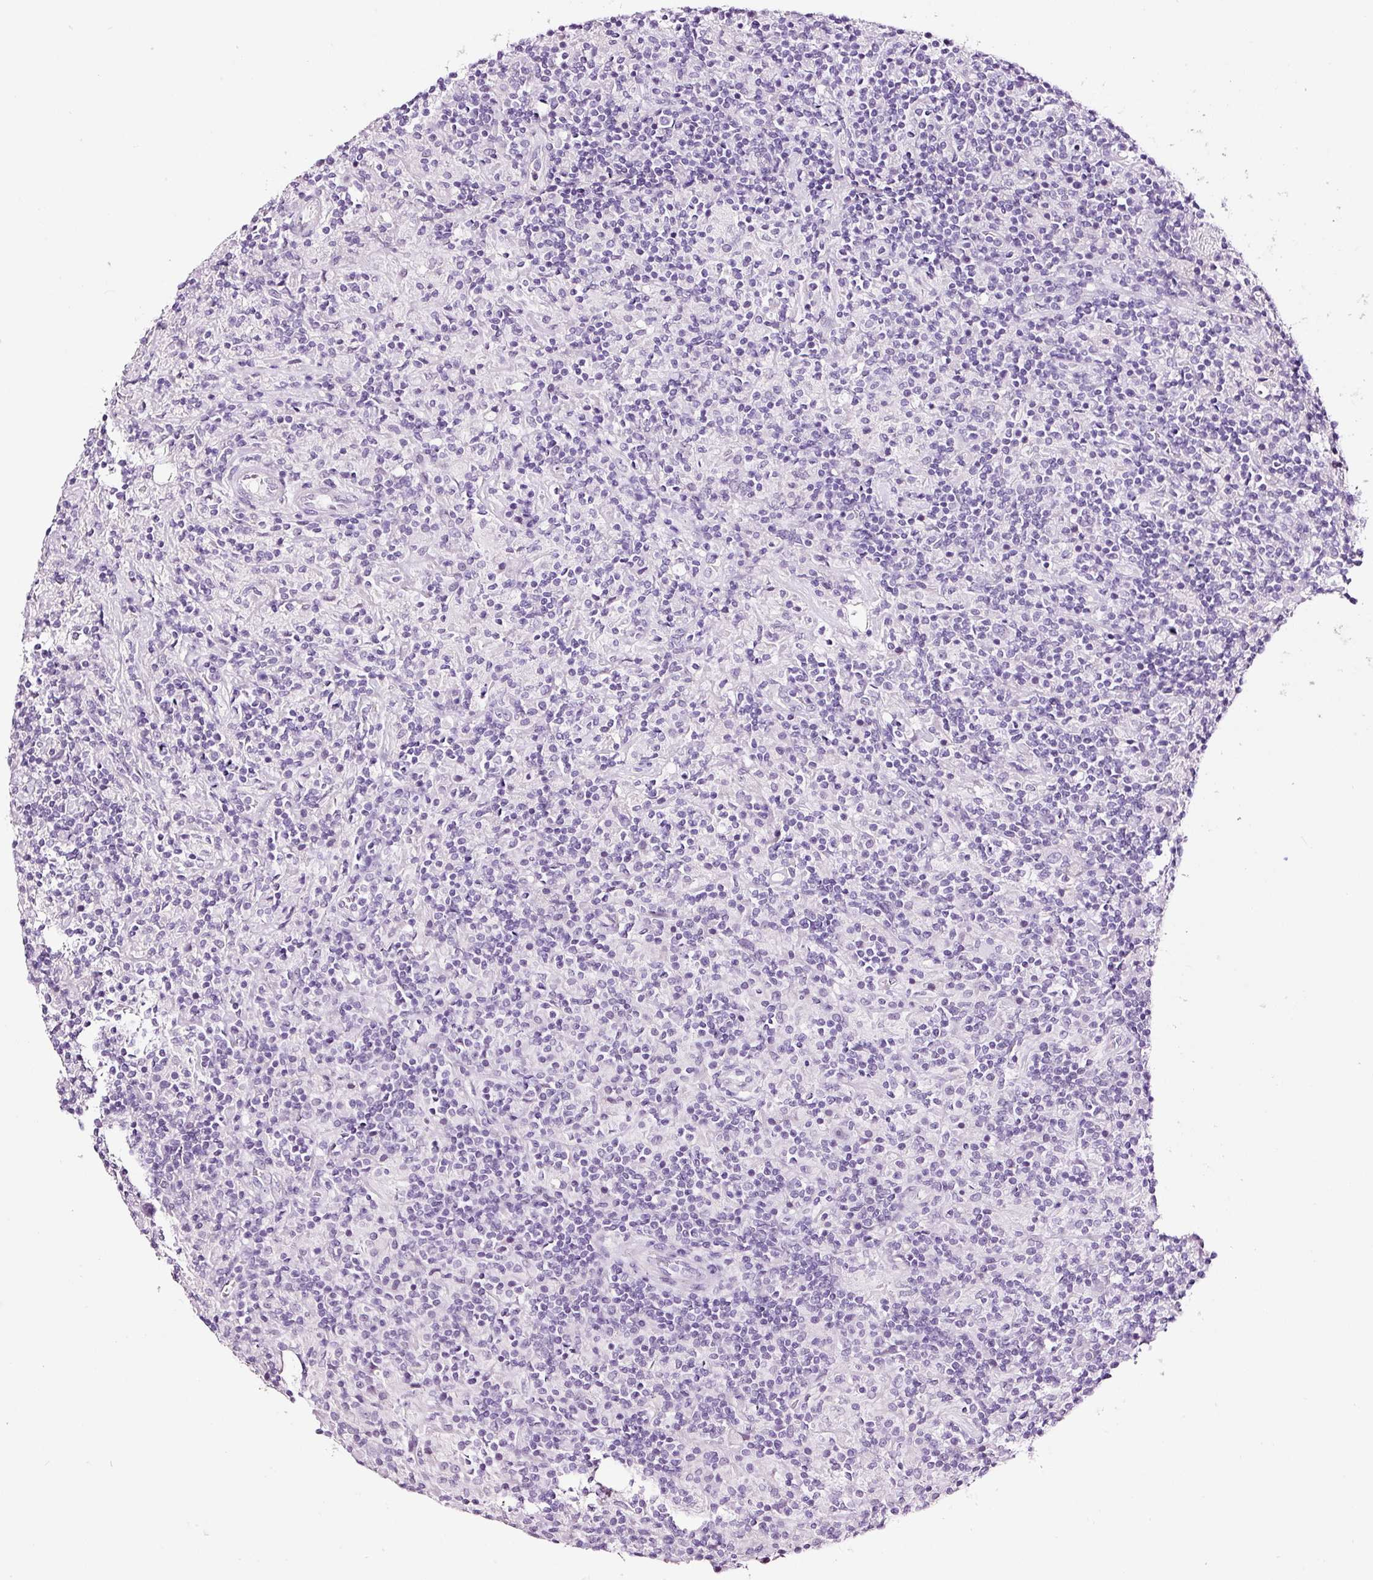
{"staining": {"intensity": "negative", "quantity": "none", "location": "none"}, "tissue": "lymphoma", "cell_type": "Tumor cells", "image_type": "cancer", "snomed": [{"axis": "morphology", "description": "Hodgkin's disease, NOS"}, {"axis": "topography", "description": "Lymph node"}], "caption": "This photomicrograph is of lymphoma stained with immunohistochemistry to label a protein in brown with the nuclei are counter-stained blue. There is no staining in tumor cells. (Immunohistochemistry (ihc), brightfield microscopy, high magnification).", "gene": "RTF2", "patient": {"sex": "male", "age": 70}}